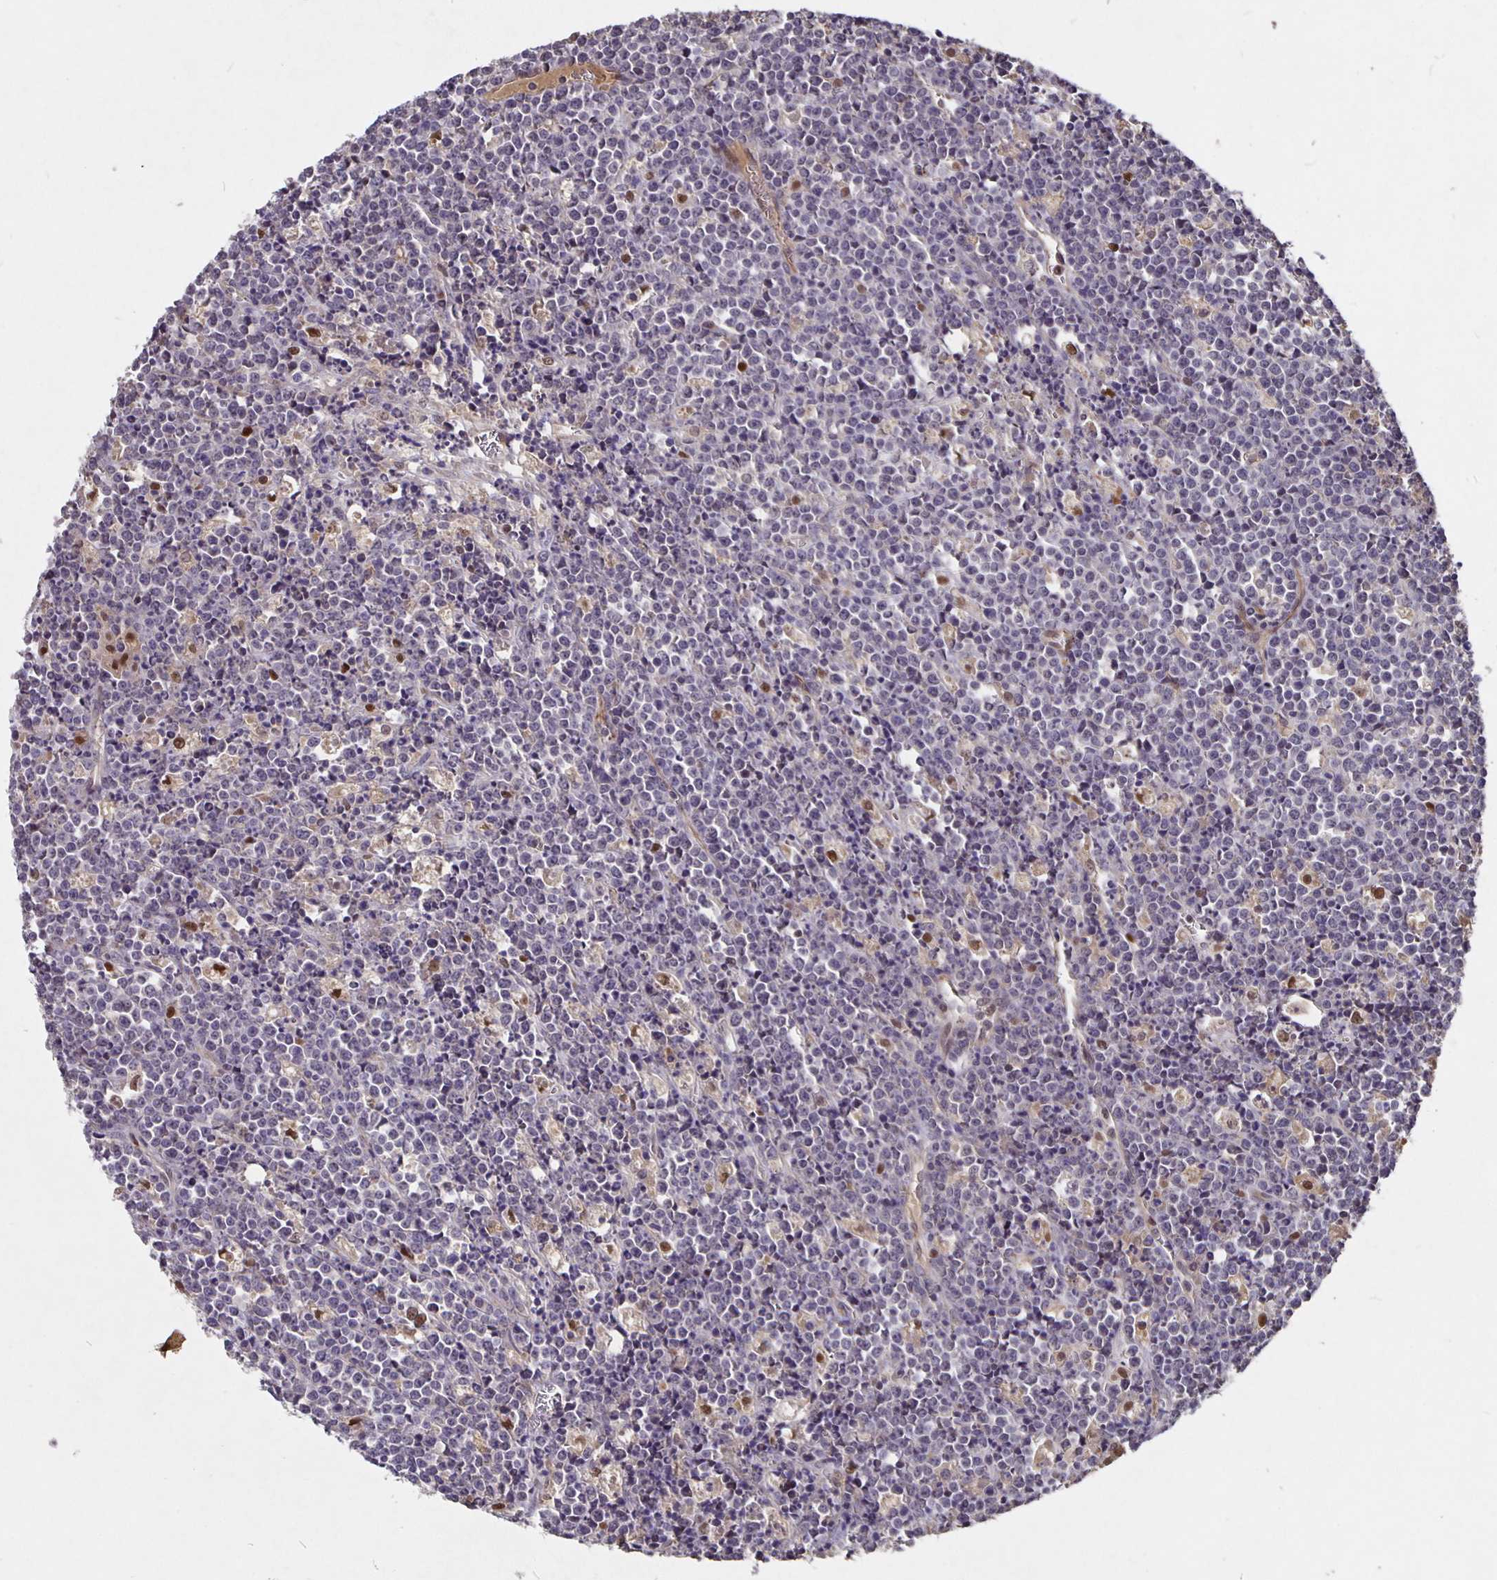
{"staining": {"intensity": "negative", "quantity": "none", "location": "none"}, "tissue": "lymphoma", "cell_type": "Tumor cells", "image_type": "cancer", "snomed": [{"axis": "morphology", "description": "Malignant lymphoma, non-Hodgkin's type, High grade"}, {"axis": "topography", "description": "Ovary"}], "caption": "An image of human high-grade malignant lymphoma, non-Hodgkin's type is negative for staining in tumor cells.", "gene": "NOG", "patient": {"sex": "female", "age": 56}}